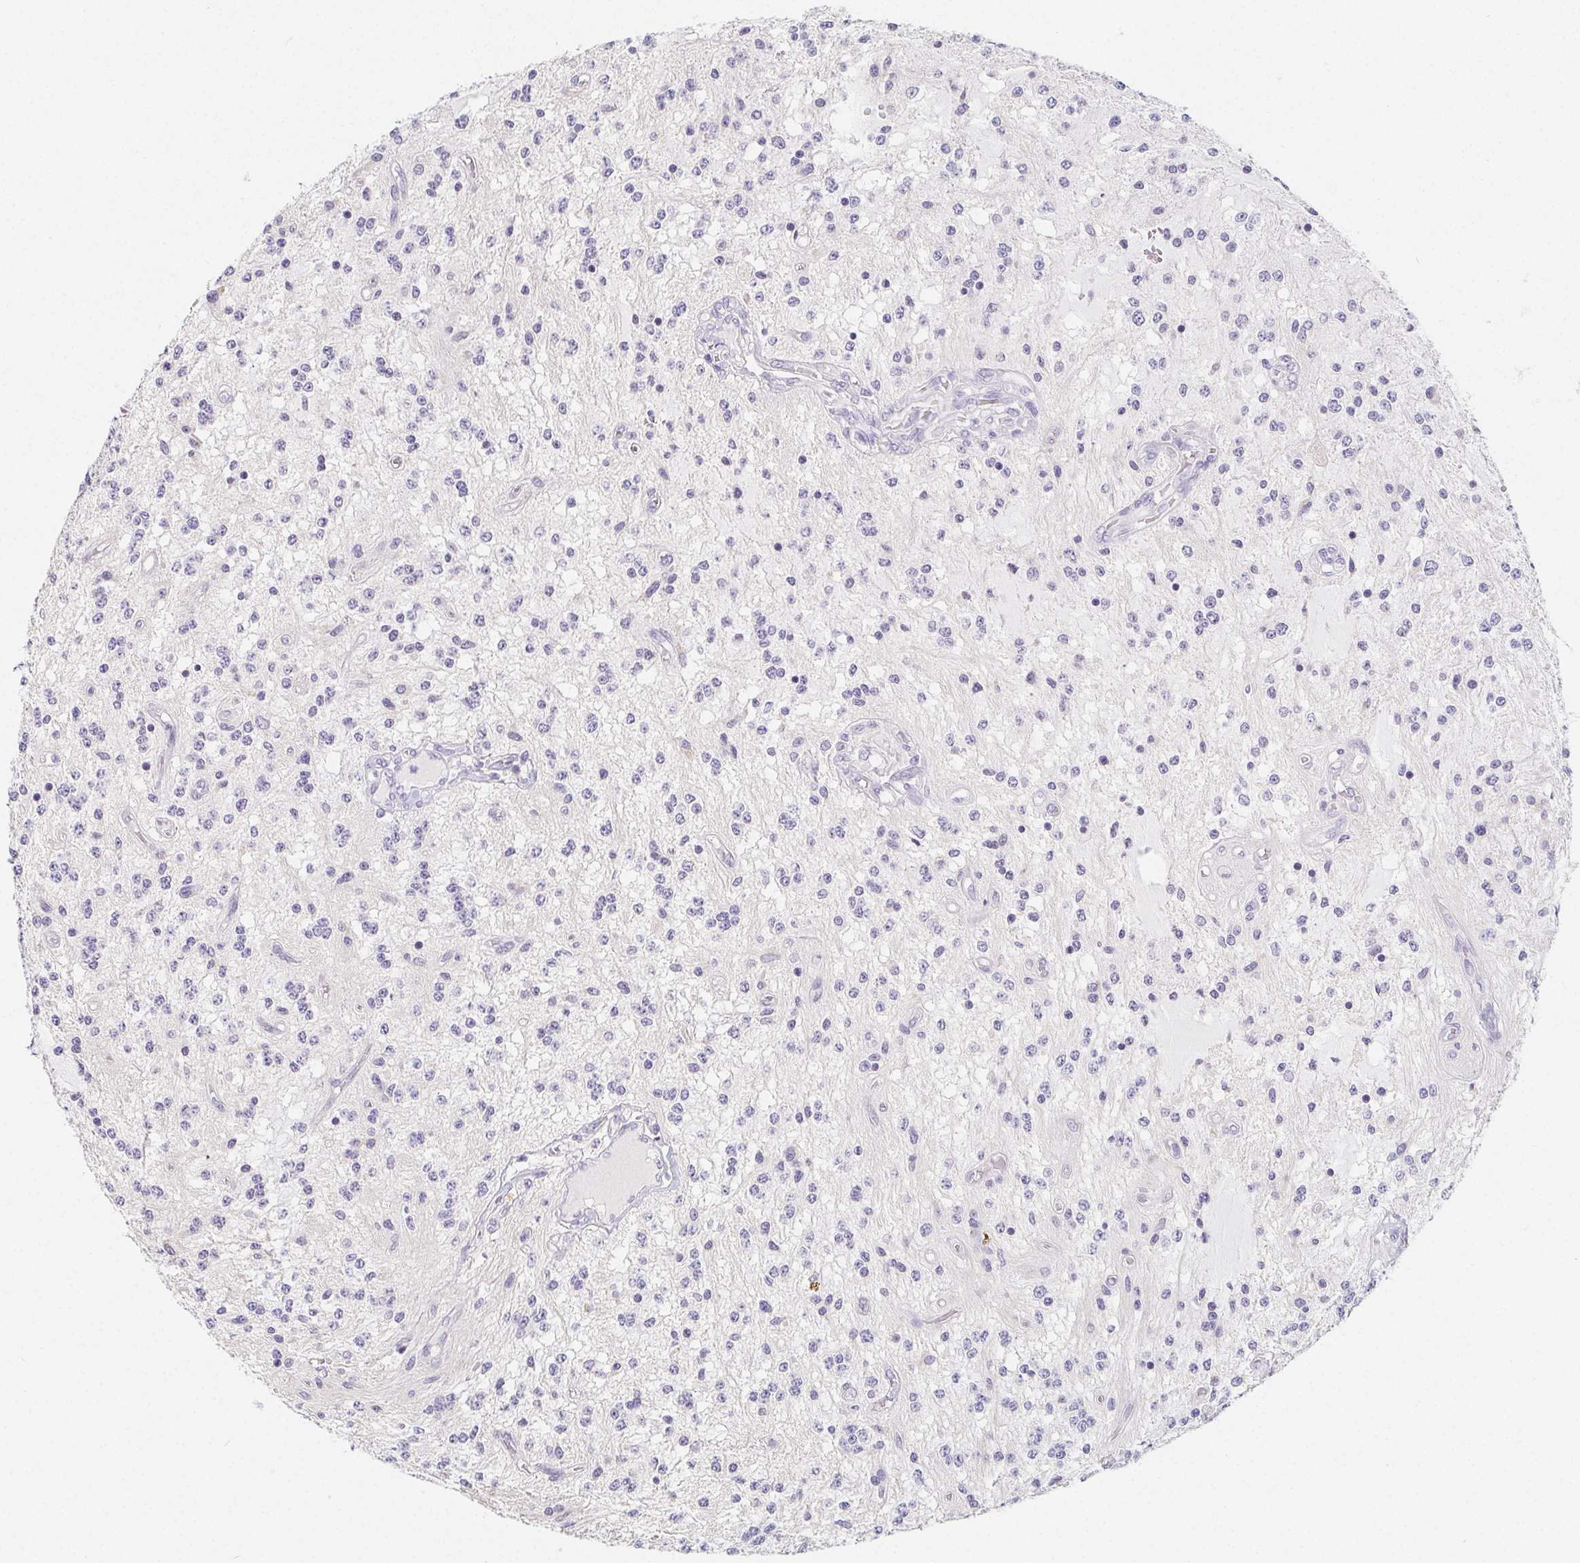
{"staining": {"intensity": "negative", "quantity": "none", "location": "none"}, "tissue": "glioma", "cell_type": "Tumor cells", "image_type": "cancer", "snomed": [{"axis": "morphology", "description": "Glioma, malignant, Low grade"}, {"axis": "topography", "description": "Cerebellum"}], "caption": "An IHC histopathology image of malignant glioma (low-grade) is shown. There is no staining in tumor cells of malignant glioma (low-grade).", "gene": "GLIPR1L1", "patient": {"sex": "female", "age": 14}}